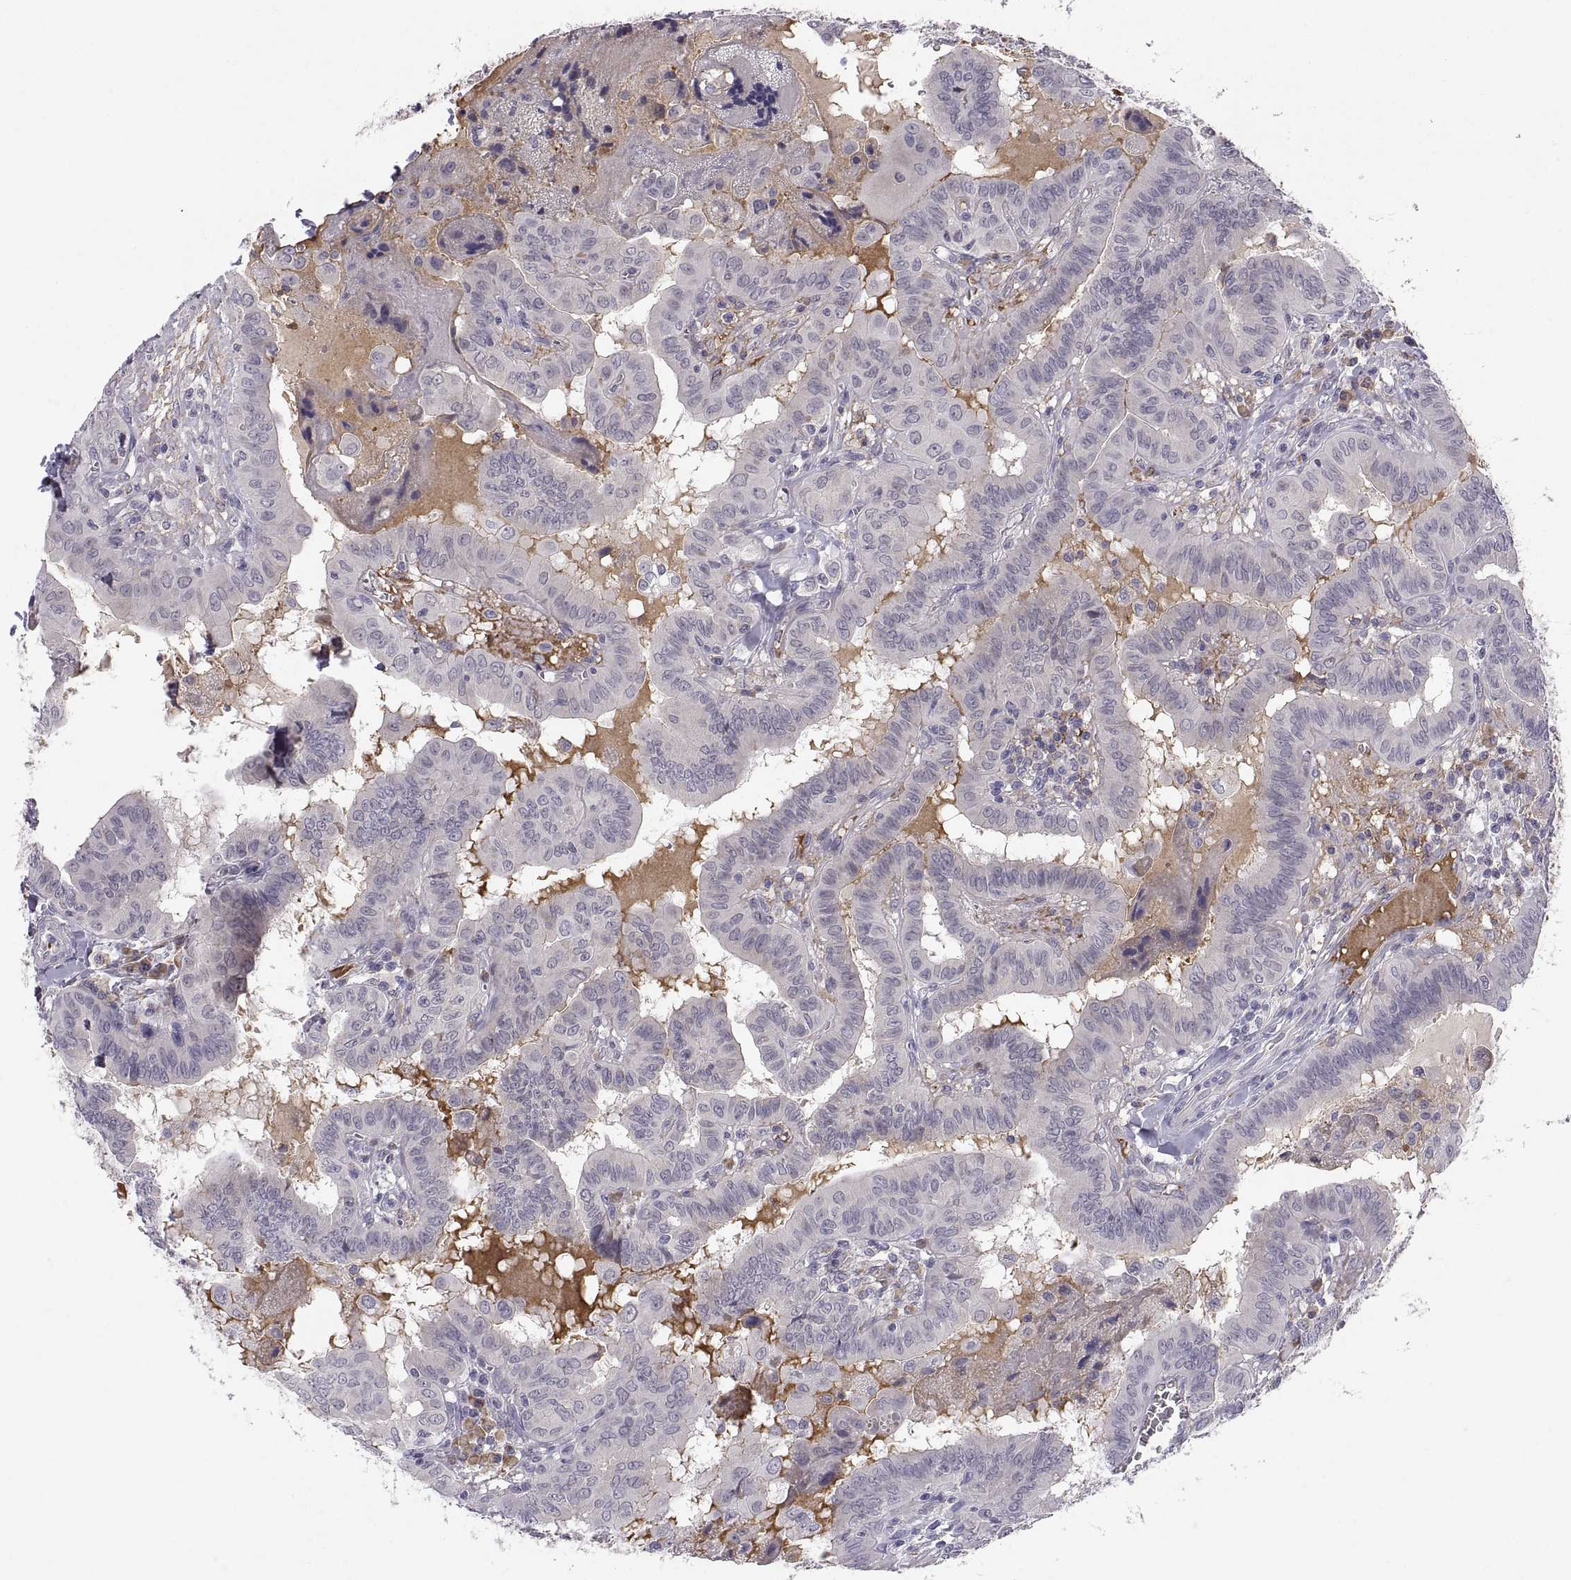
{"staining": {"intensity": "negative", "quantity": "none", "location": "none"}, "tissue": "thyroid cancer", "cell_type": "Tumor cells", "image_type": "cancer", "snomed": [{"axis": "morphology", "description": "Papillary adenocarcinoma, NOS"}, {"axis": "topography", "description": "Thyroid gland"}], "caption": "Immunohistochemical staining of human thyroid cancer (papillary adenocarcinoma) reveals no significant staining in tumor cells. The staining is performed using DAB brown chromogen with nuclei counter-stained in using hematoxylin.", "gene": "PKP1", "patient": {"sex": "female", "age": 37}}